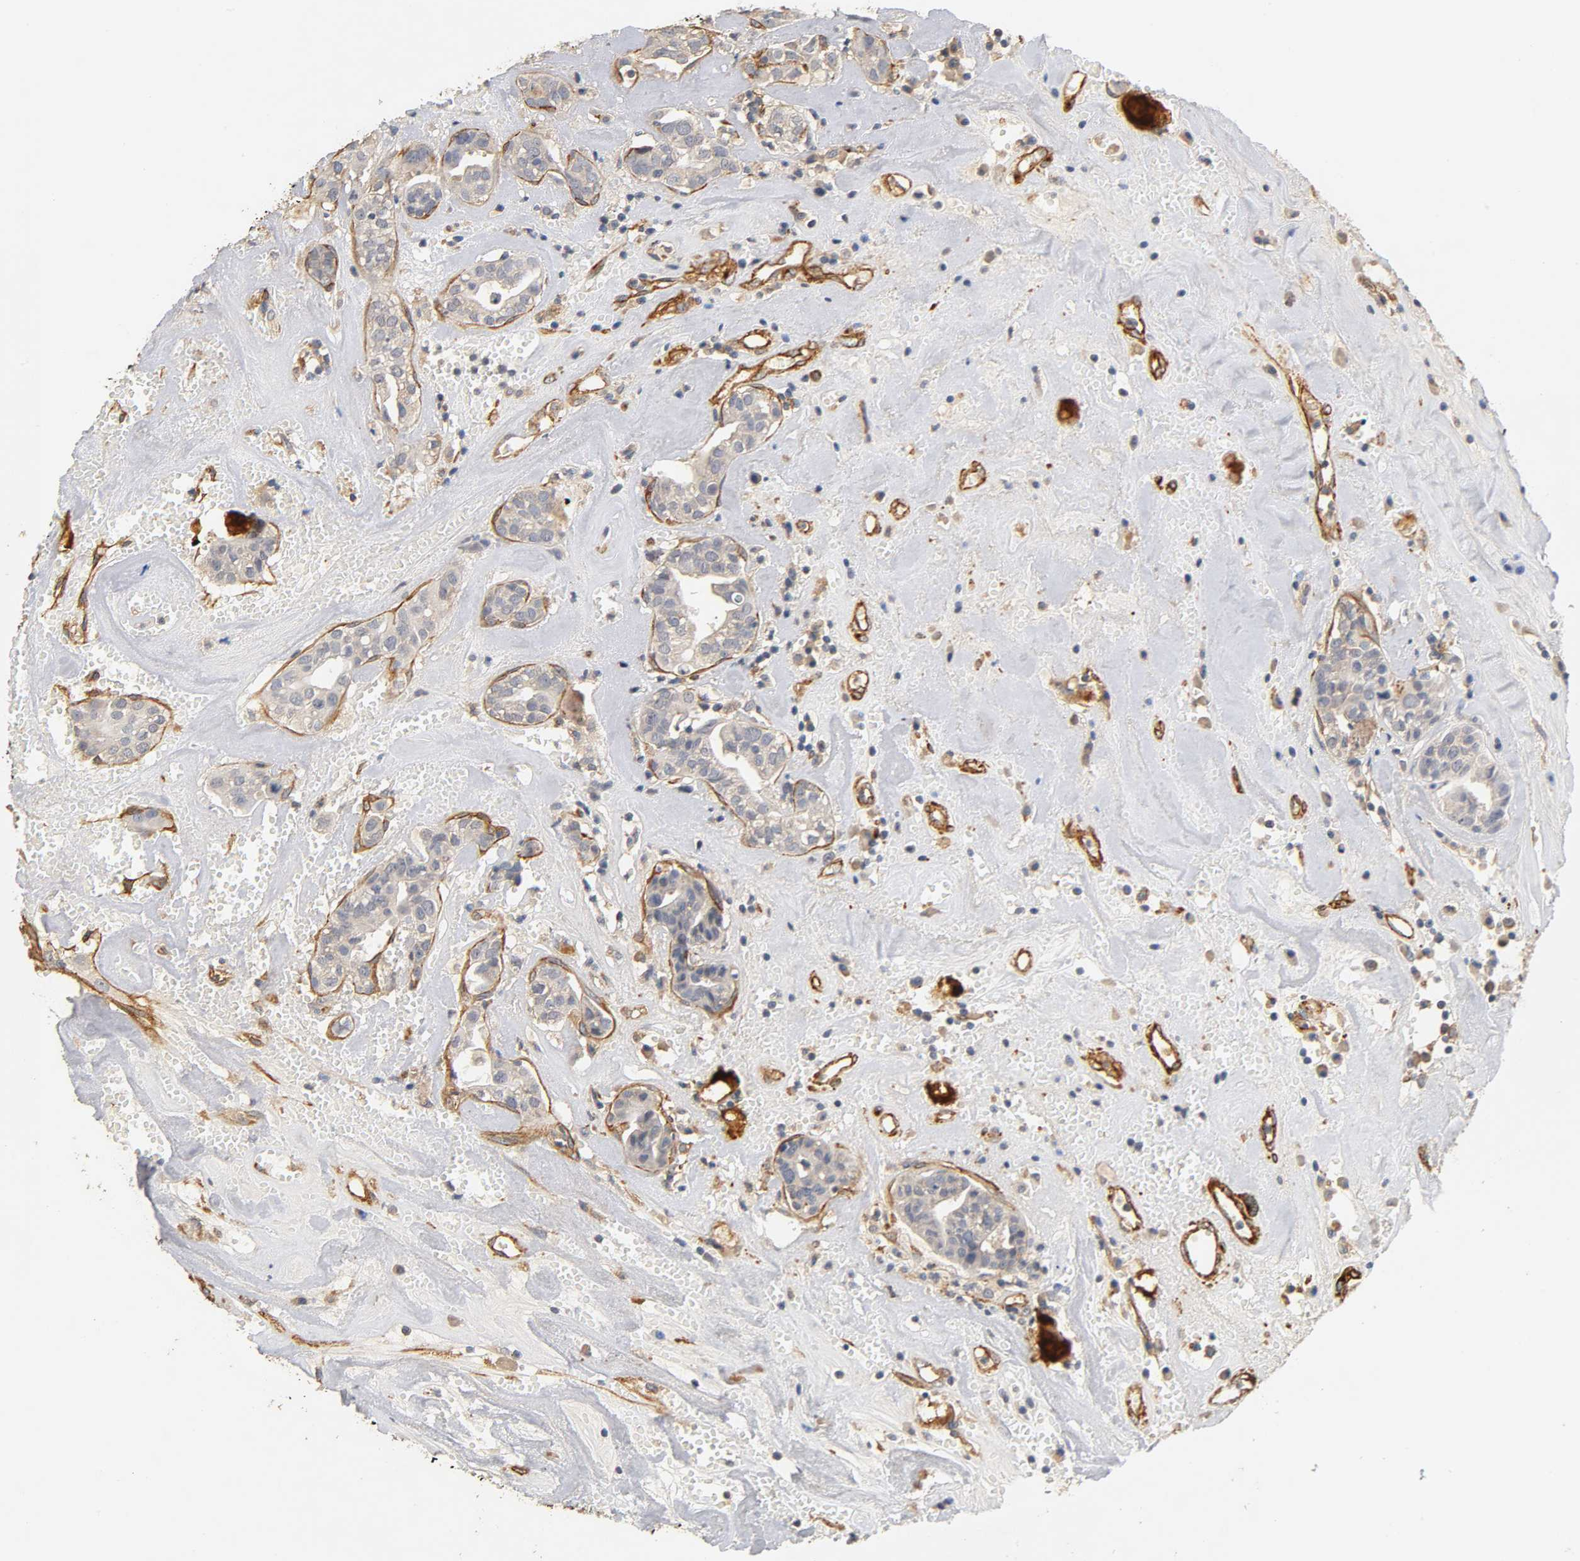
{"staining": {"intensity": "moderate", "quantity": "25%-75%", "location": "cytoplasmic/membranous"}, "tissue": "head and neck cancer", "cell_type": "Tumor cells", "image_type": "cancer", "snomed": [{"axis": "morphology", "description": "Adenocarcinoma, NOS"}, {"axis": "topography", "description": "Salivary gland"}, {"axis": "topography", "description": "Head-Neck"}], "caption": "This histopathology image displays IHC staining of human adenocarcinoma (head and neck), with medium moderate cytoplasmic/membranous expression in about 25%-75% of tumor cells.", "gene": "IFITM3", "patient": {"sex": "female", "age": 65}}